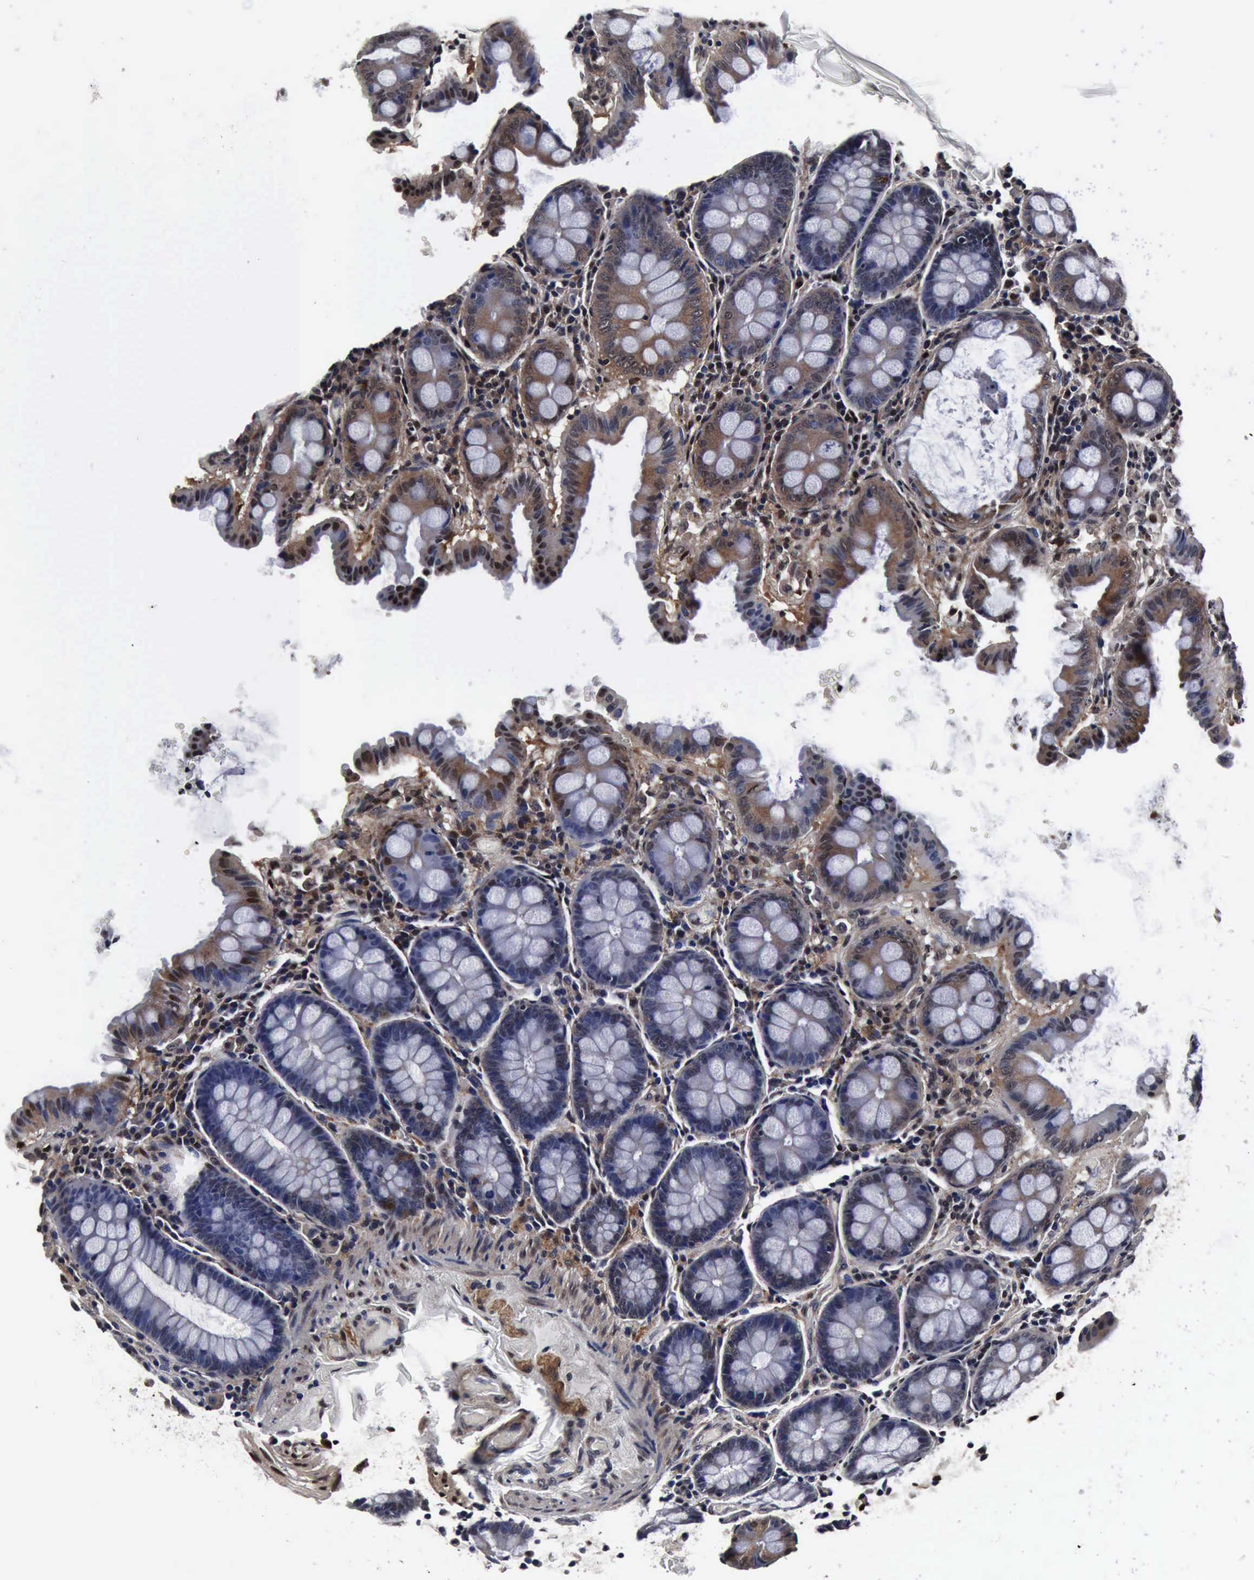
{"staining": {"intensity": "negative", "quantity": "none", "location": "none"}, "tissue": "colon", "cell_type": "Endothelial cells", "image_type": "normal", "snomed": [{"axis": "morphology", "description": "Normal tissue, NOS"}, {"axis": "topography", "description": "Colon"}], "caption": "This micrograph is of normal colon stained with immunohistochemistry to label a protein in brown with the nuclei are counter-stained blue. There is no positivity in endothelial cells. Nuclei are stained in blue.", "gene": "UBC", "patient": {"sex": "female", "age": 61}}